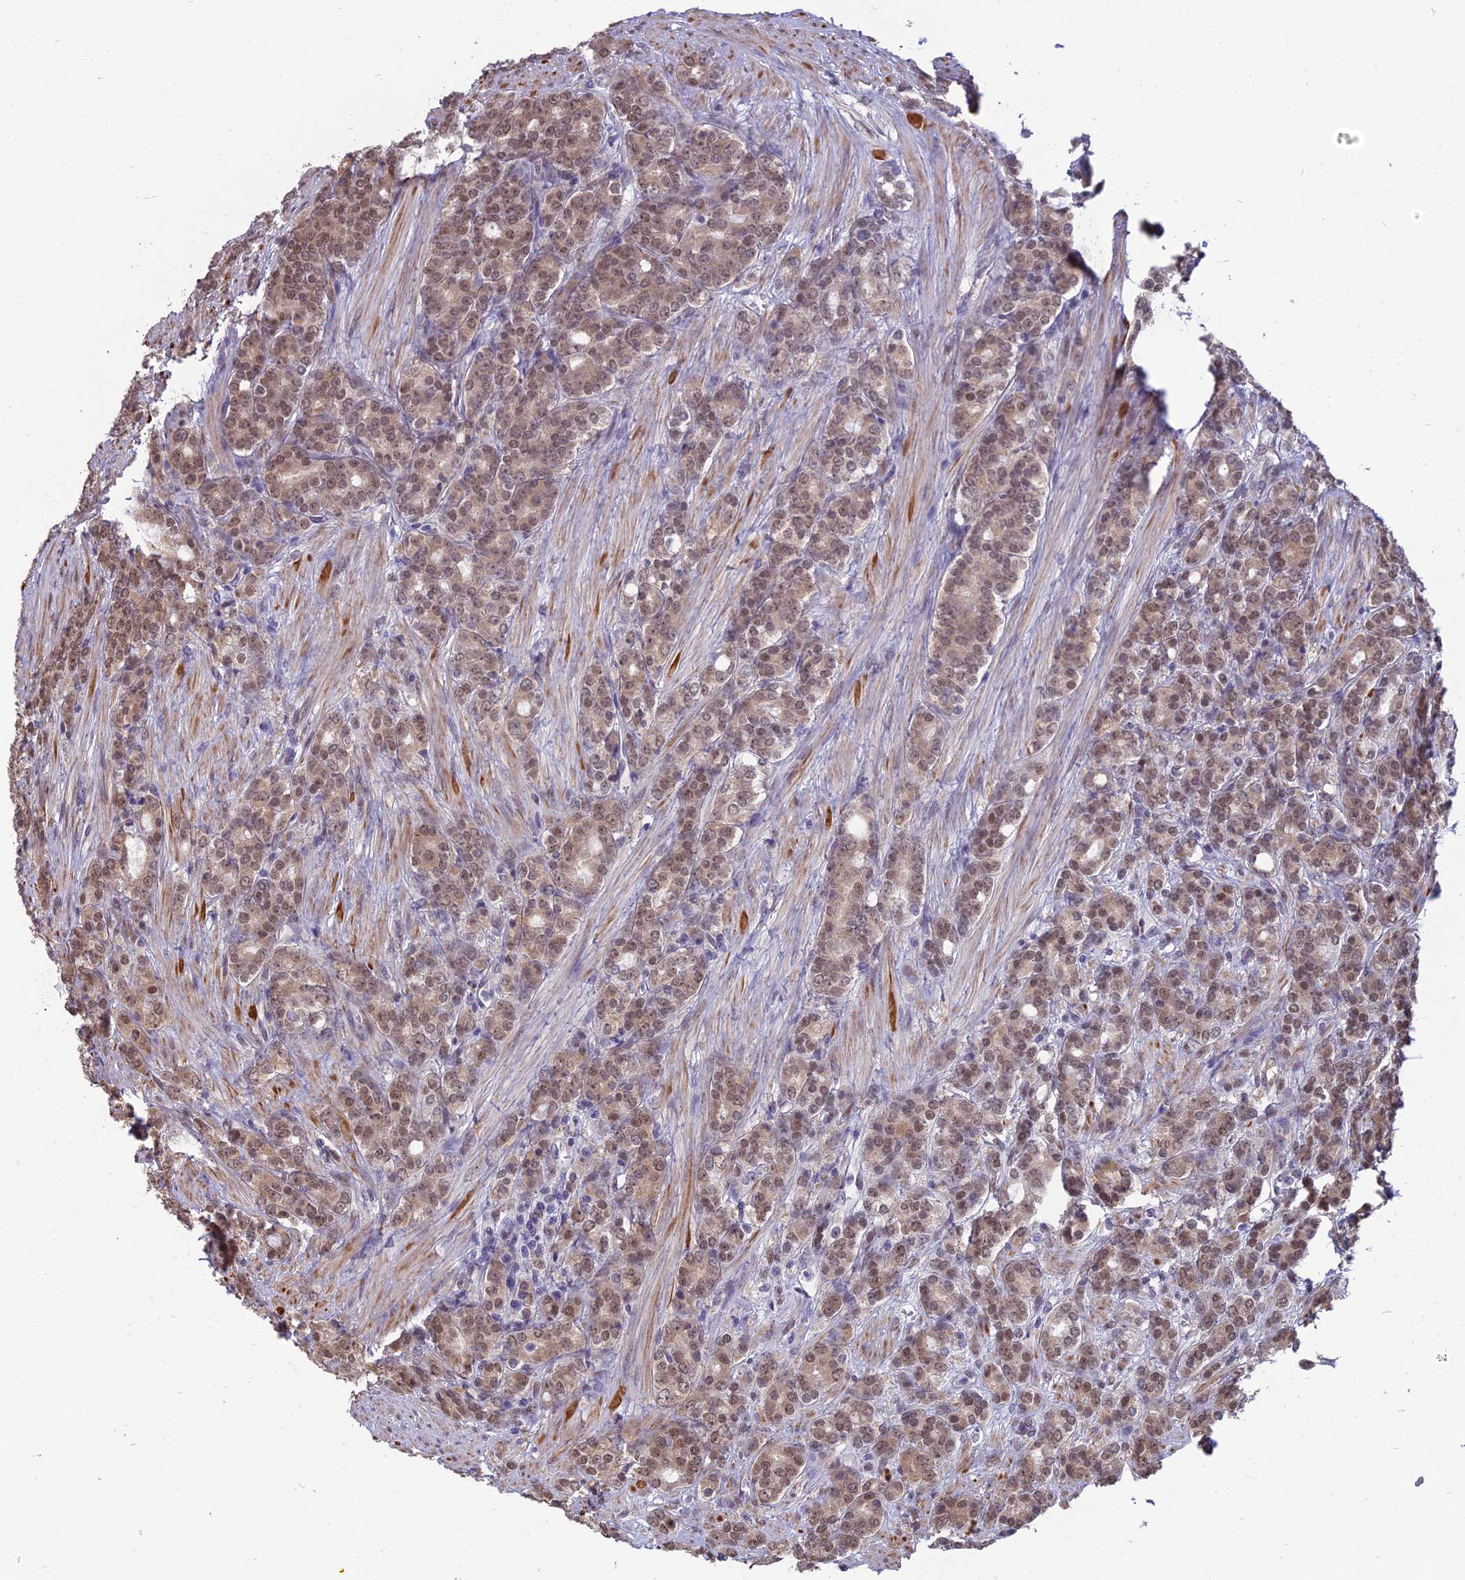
{"staining": {"intensity": "moderate", "quantity": ">75%", "location": "nuclear"}, "tissue": "prostate cancer", "cell_type": "Tumor cells", "image_type": "cancer", "snomed": [{"axis": "morphology", "description": "Adenocarcinoma, High grade"}, {"axis": "topography", "description": "Prostate"}], "caption": "Immunohistochemical staining of adenocarcinoma (high-grade) (prostate) exhibits medium levels of moderate nuclear expression in approximately >75% of tumor cells.", "gene": "NR4A3", "patient": {"sex": "male", "age": 62}}